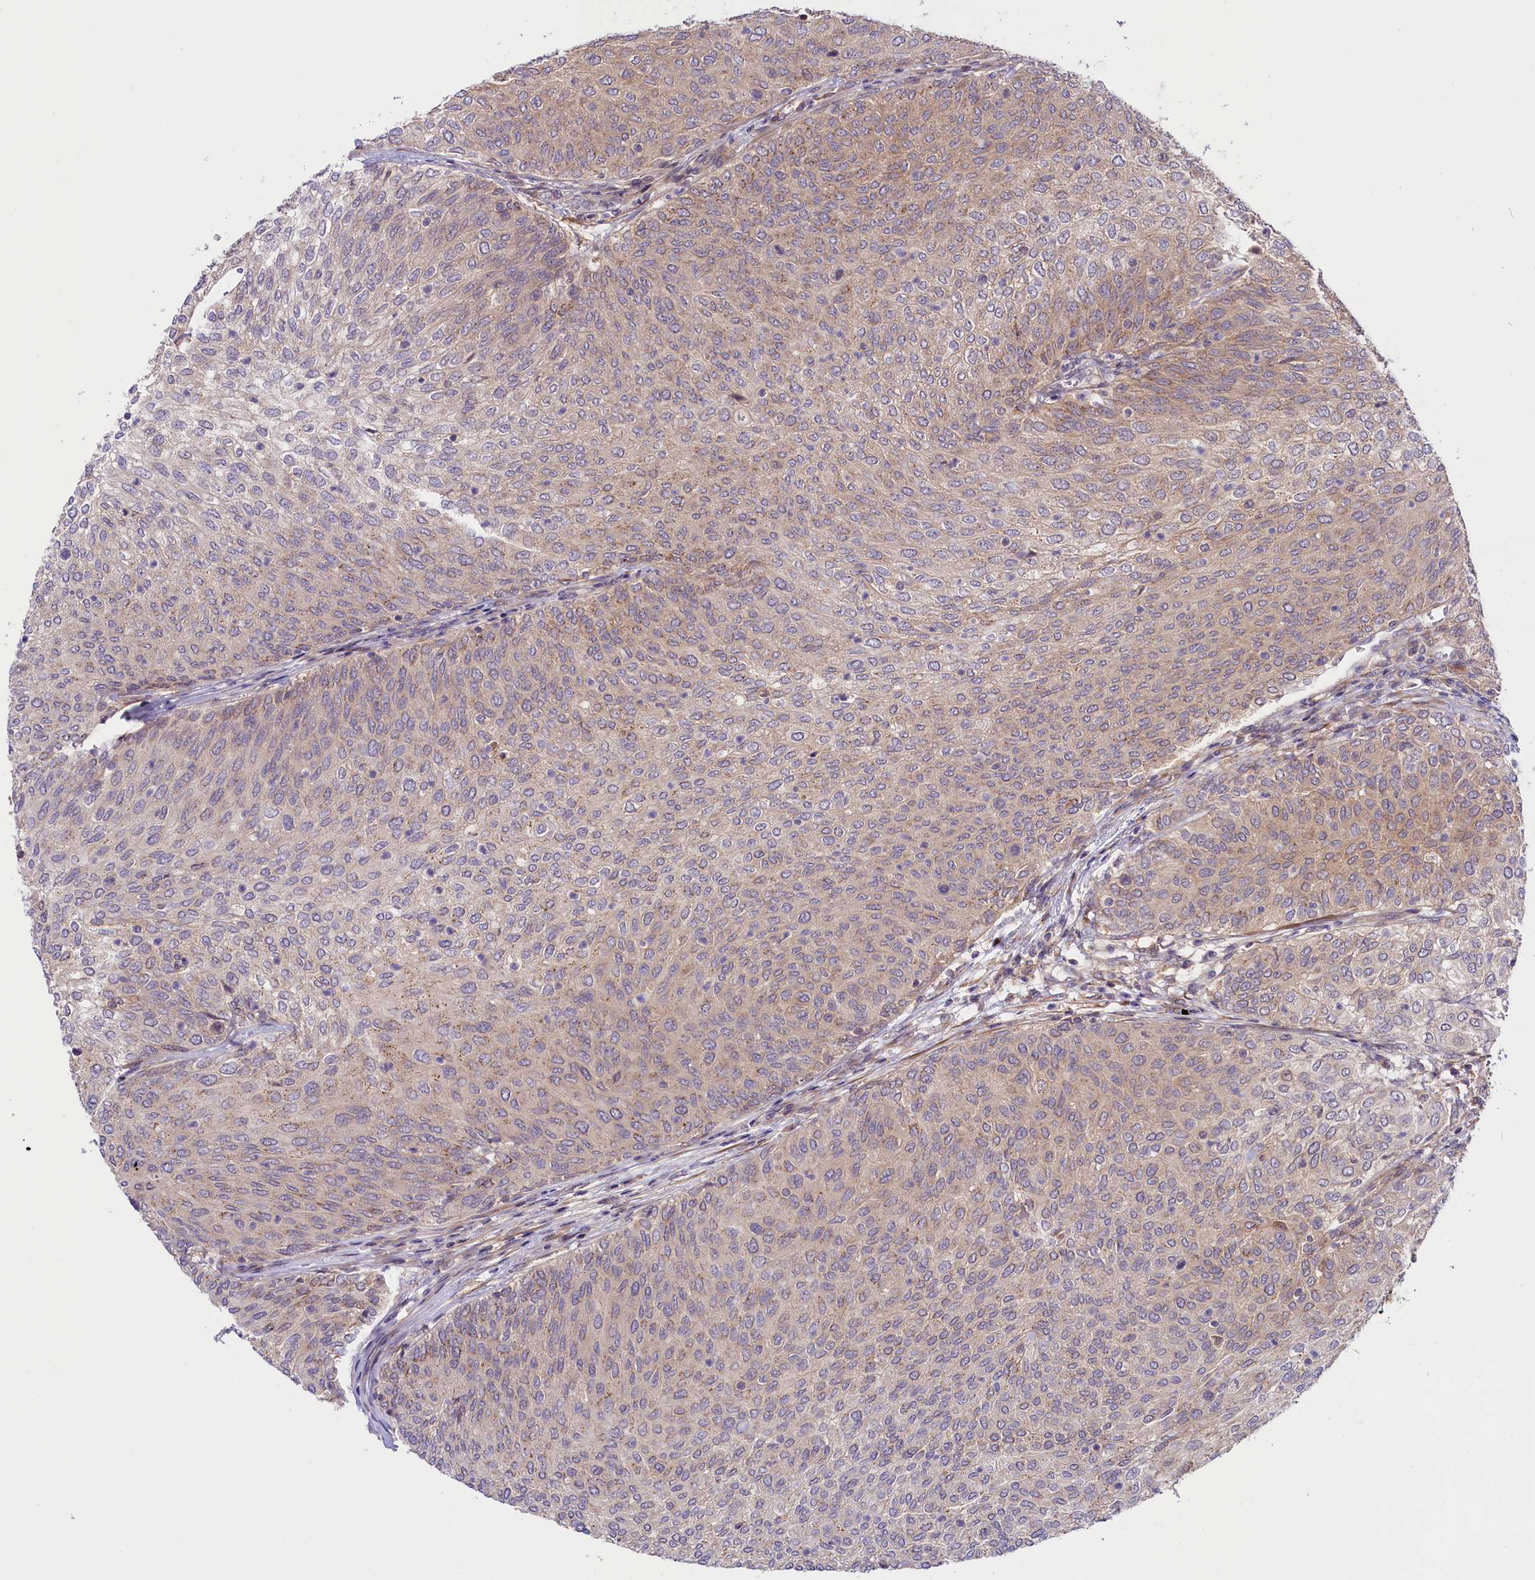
{"staining": {"intensity": "weak", "quantity": "25%-75%", "location": "cytoplasmic/membranous"}, "tissue": "urothelial cancer", "cell_type": "Tumor cells", "image_type": "cancer", "snomed": [{"axis": "morphology", "description": "Urothelial carcinoma, Low grade"}, {"axis": "topography", "description": "Urinary bladder"}], "caption": "This photomicrograph exhibits IHC staining of urothelial cancer, with low weak cytoplasmic/membranous expression in approximately 25%-75% of tumor cells.", "gene": "COG8", "patient": {"sex": "female", "age": 79}}